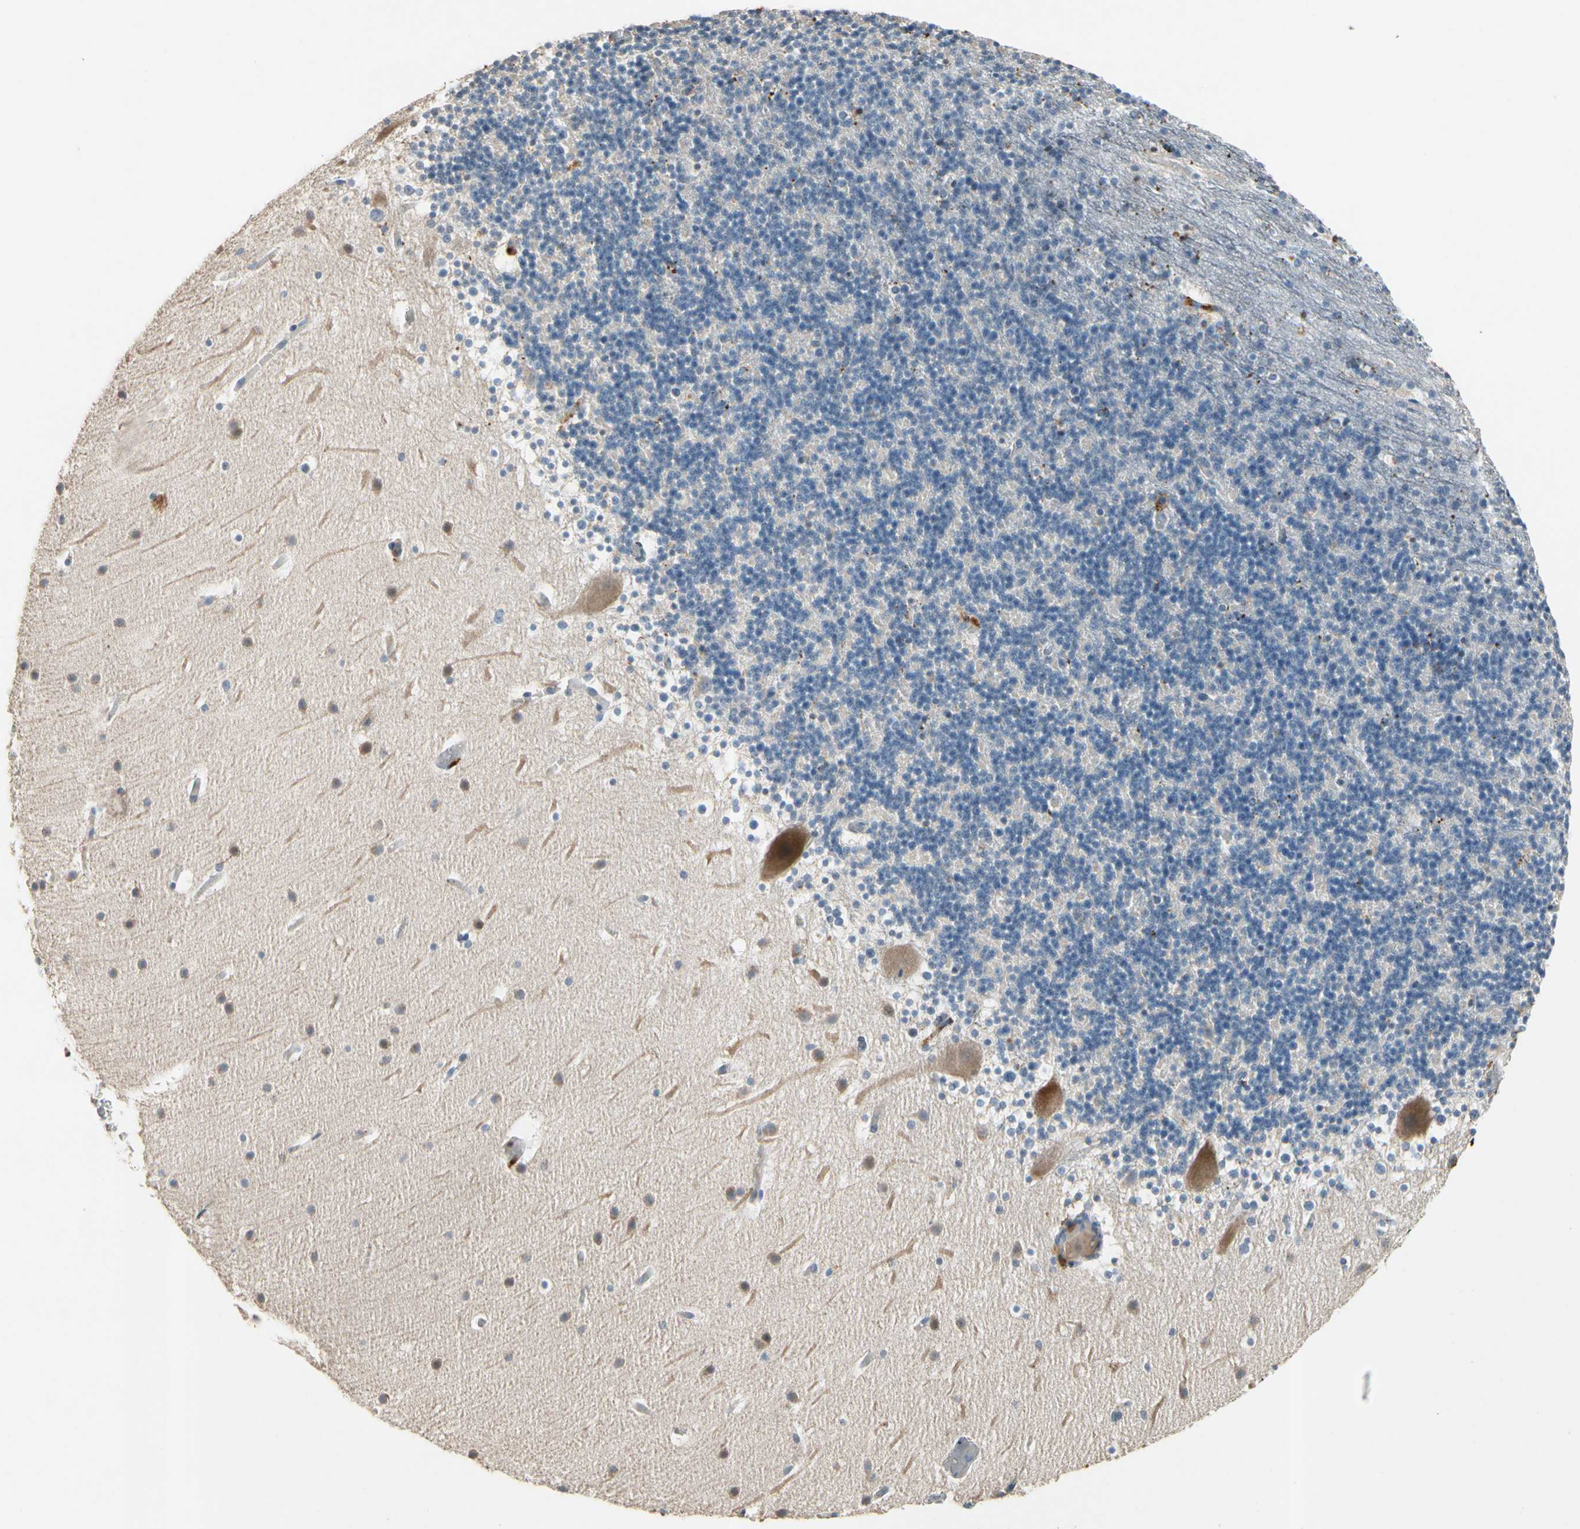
{"staining": {"intensity": "negative", "quantity": "none", "location": "none"}, "tissue": "cerebellum", "cell_type": "Cells in granular layer", "image_type": "normal", "snomed": [{"axis": "morphology", "description": "Normal tissue, NOS"}, {"axis": "topography", "description": "Cerebellum"}], "caption": "DAB (3,3'-diaminobenzidine) immunohistochemical staining of normal cerebellum reveals no significant expression in cells in granular layer. (Stains: DAB IHC with hematoxylin counter stain, Microscopy: brightfield microscopy at high magnification).", "gene": "ZKSCAN3", "patient": {"sex": "male", "age": 45}}